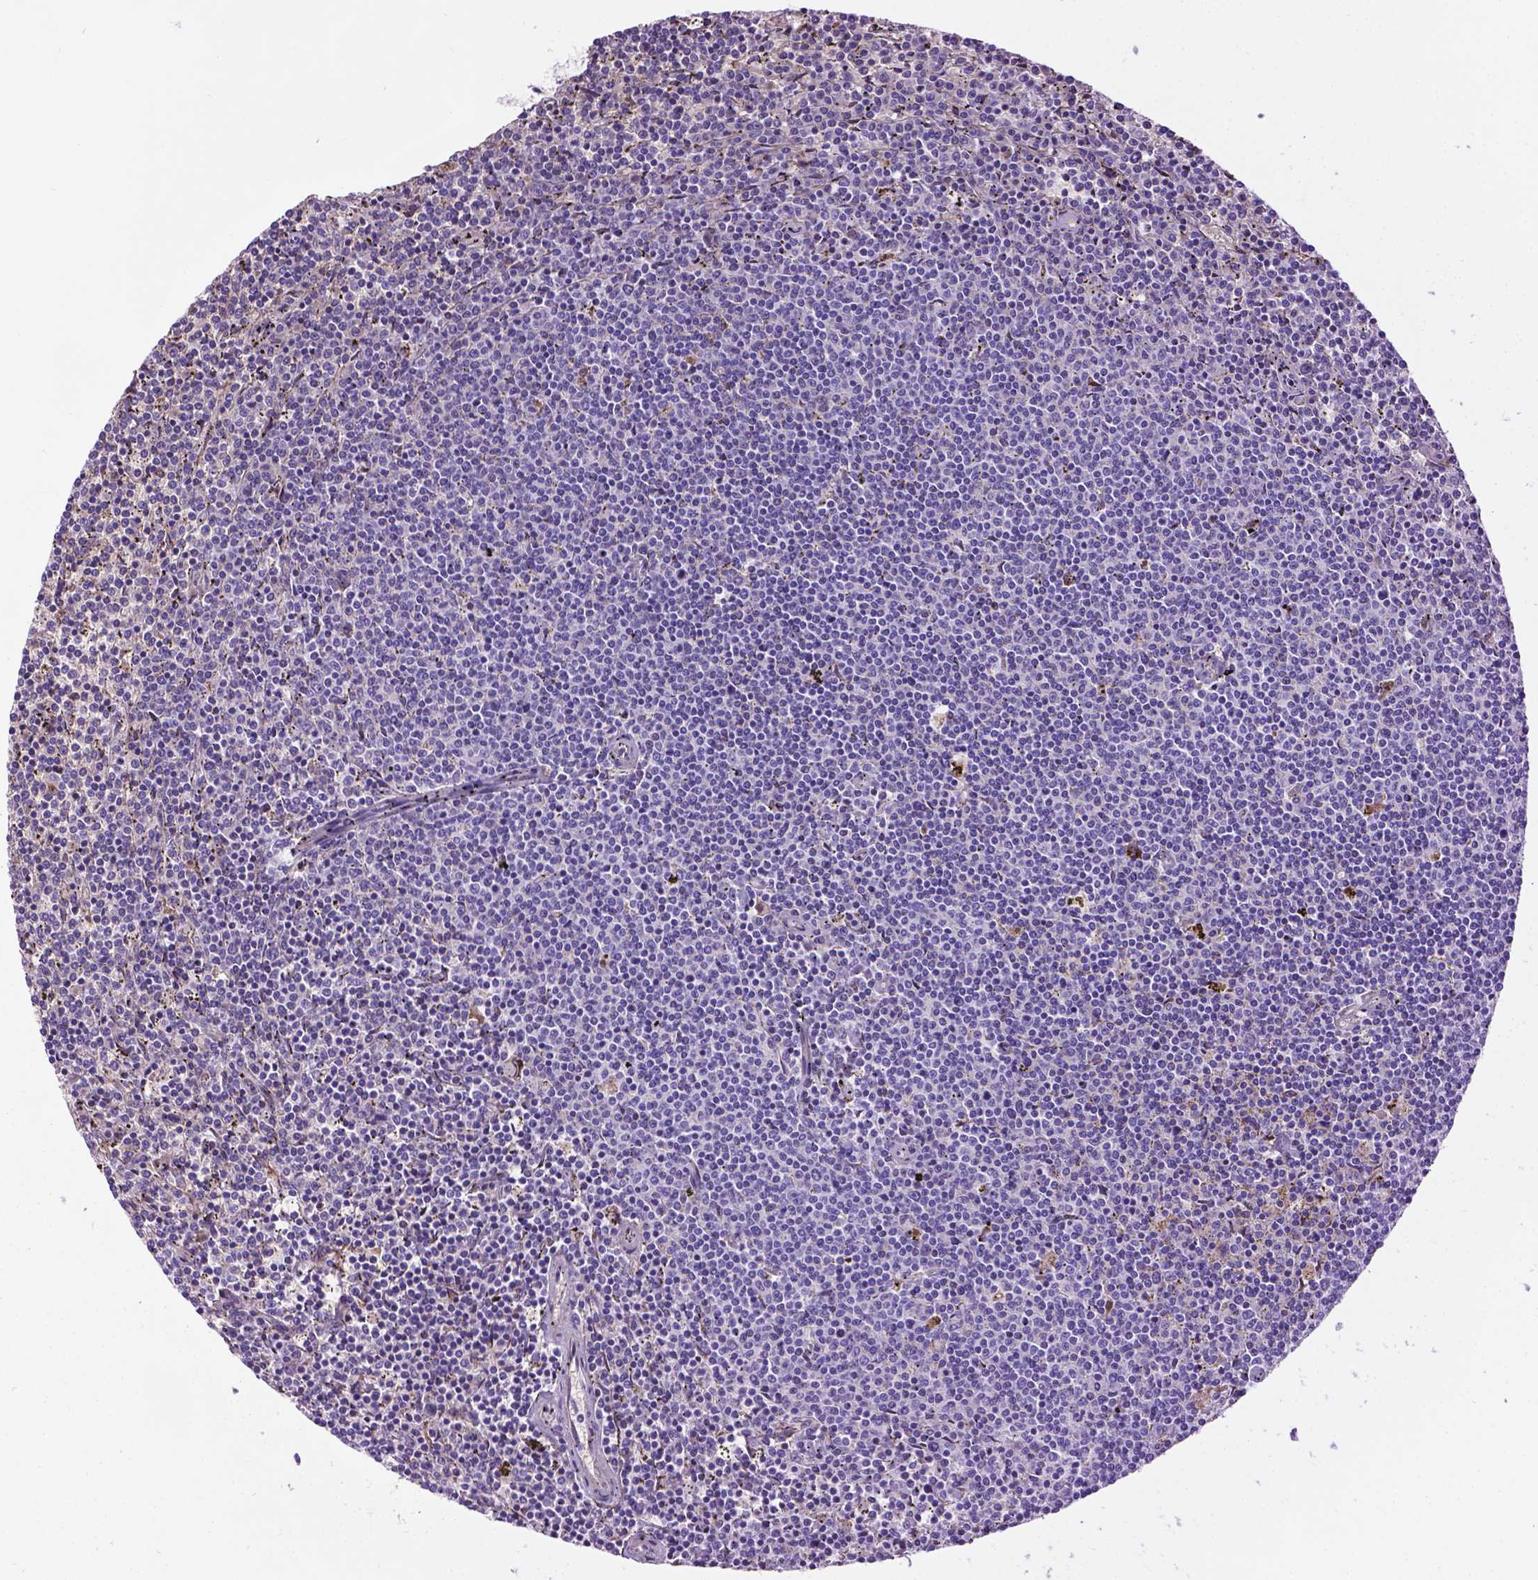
{"staining": {"intensity": "negative", "quantity": "none", "location": "none"}, "tissue": "lymphoma", "cell_type": "Tumor cells", "image_type": "cancer", "snomed": [{"axis": "morphology", "description": "Malignant lymphoma, non-Hodgkin's type, Low grade"}, {"axis": "topography", "description": "Spleen"}], "caption": "A high-resolution micrograph shows immunohistochemistry (IHC) staining of malignant lymphoma, non-Hodgkin's type (low-grade), which demonstrates no significant positivity in tumor cells.", "gene": "TMEM132E", "patient": {"sex": "female", "age": 50}}